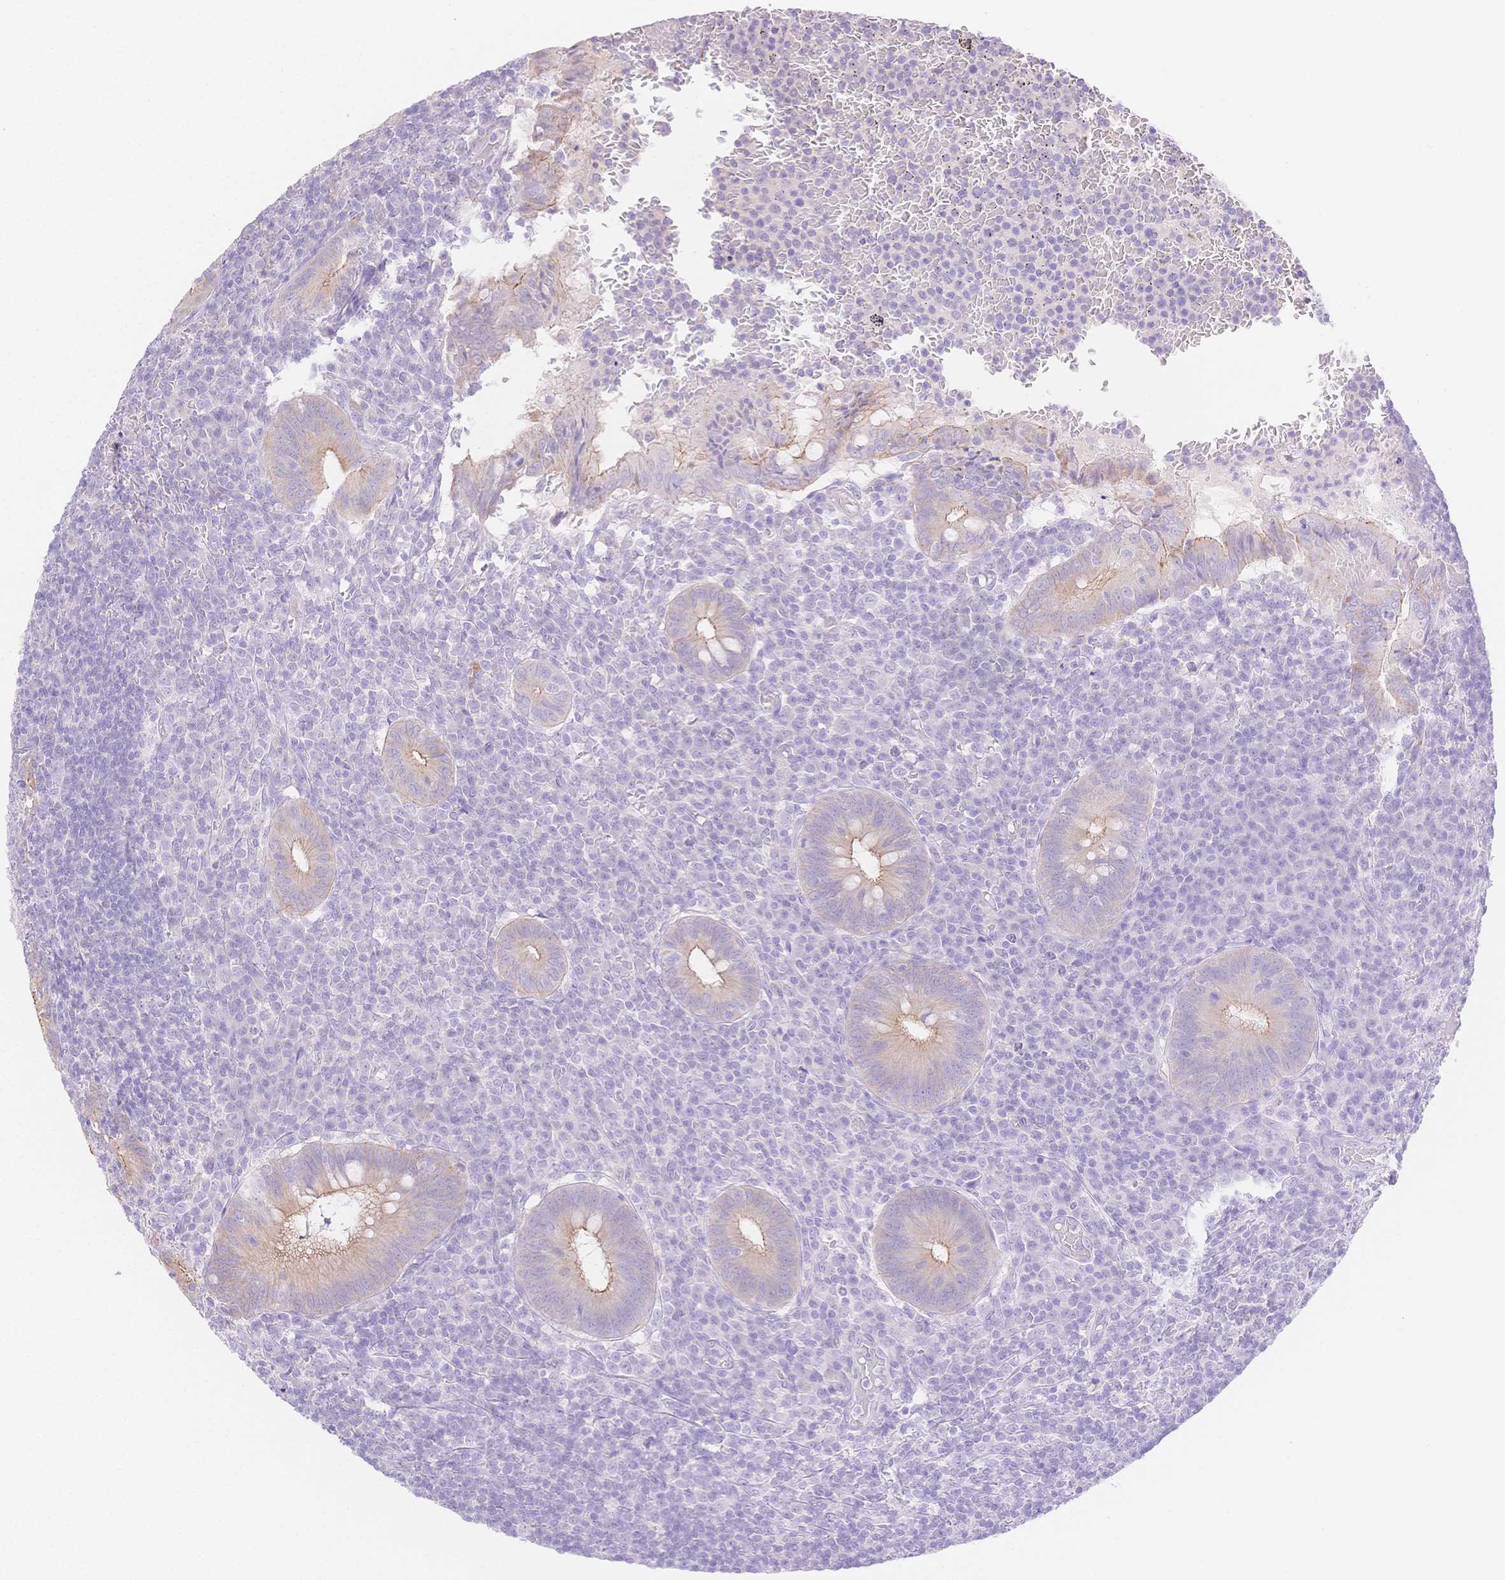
{"staining": {"intensity": "weak", "quantity": "25%-75%", "location": "cytoplasmic/membranous"}, "tissue": "appendix", "cell_type": "Glandular cells", "image_type": "normal", "snomed": [{"axis": "morphology", "description": "Normal tissue, NOS"}, {"axis": "topography", "description": "Appendix"}], "caption": "Protein expression analysis of unremarkable human appendix reveals weak cytoplasmic/membranous expression in about 25%-75% of glandular cells. Using DAB (3,3'-diaminobenzidine) (brown) and hematoxylin (blue) stains, captured at high magnification using brightfield microscopy.", "gene": "WDR54", "patient": {"sex": "male", "age": 18}}